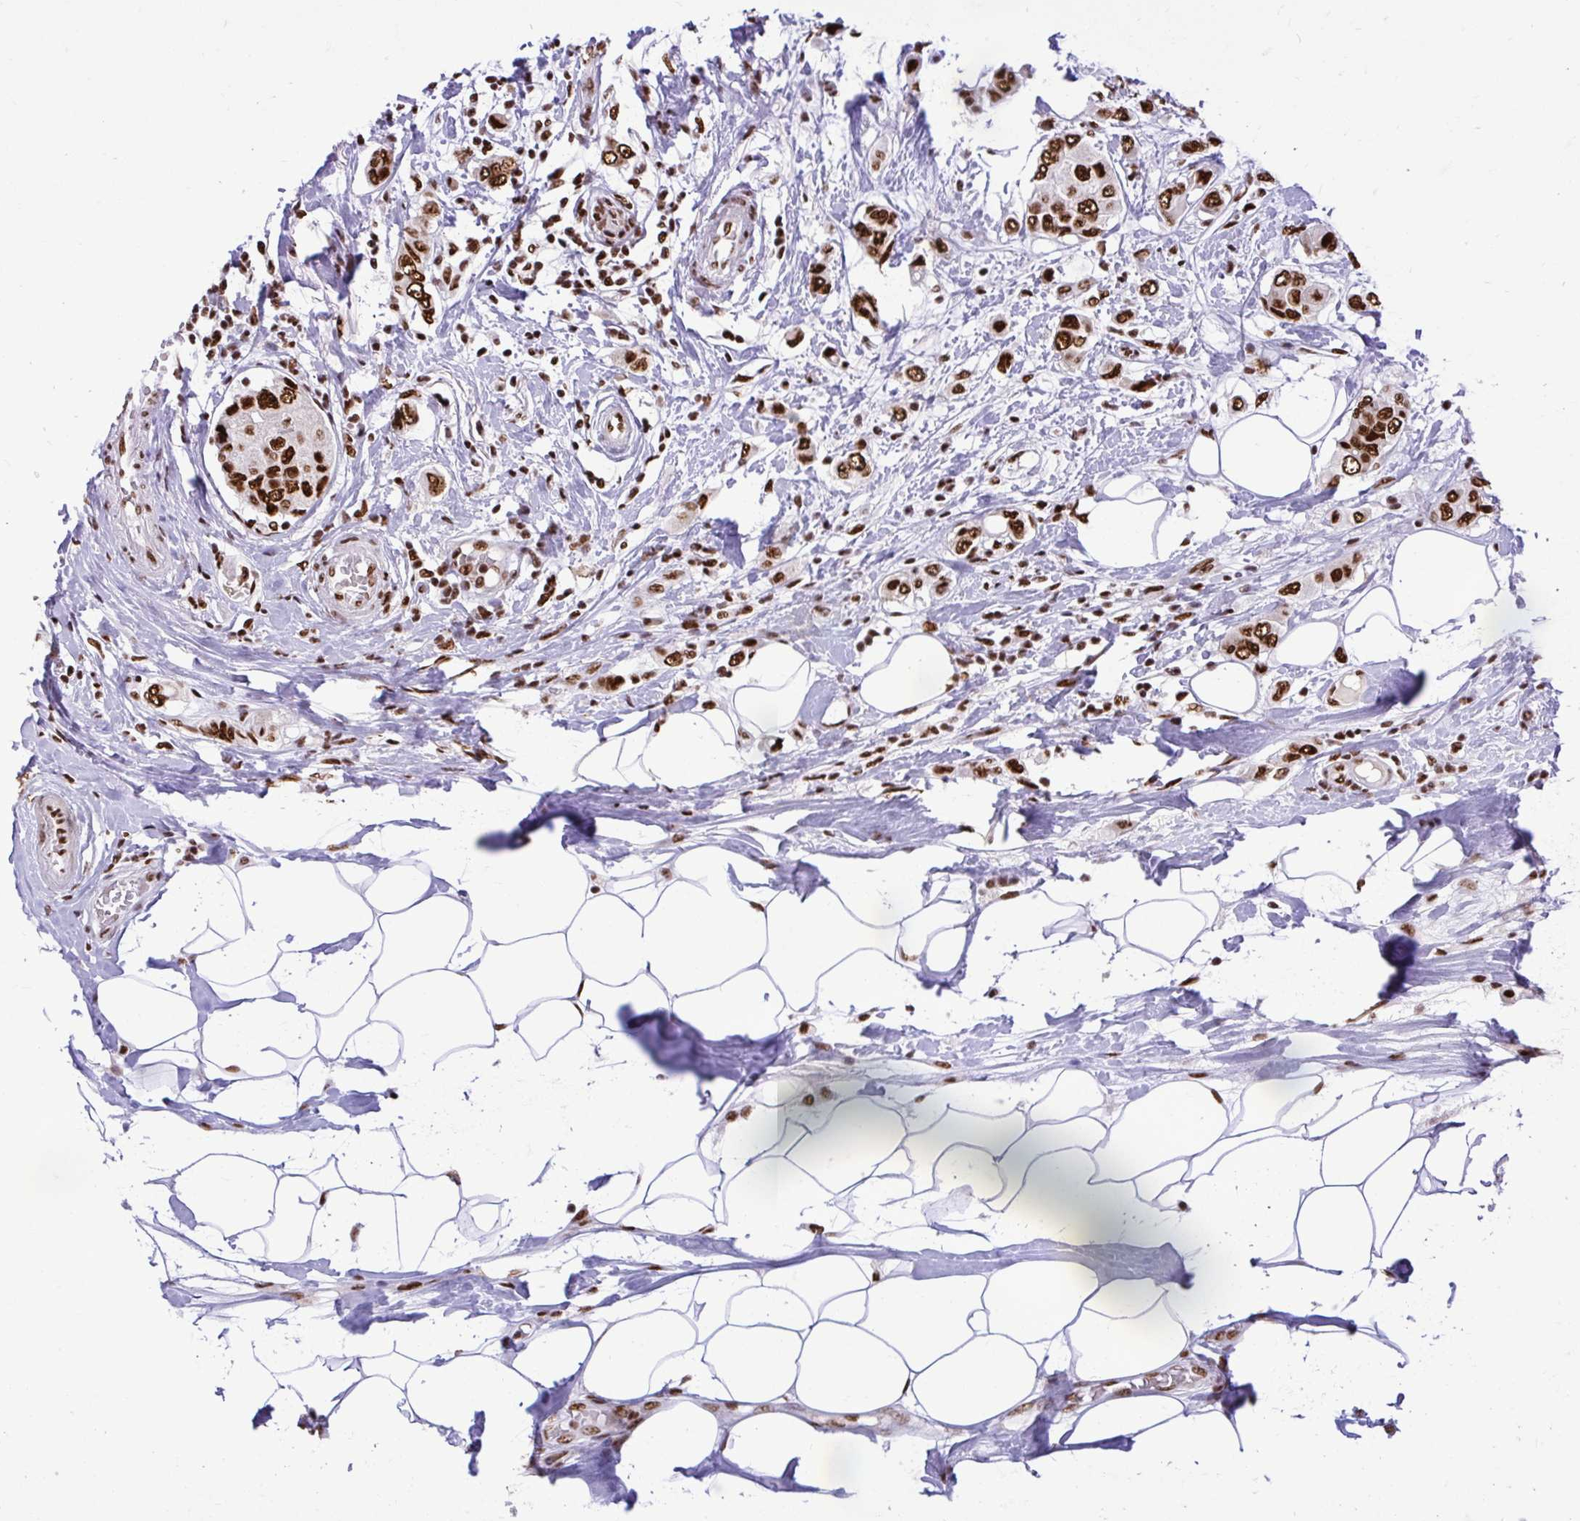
{"staining": {"intensity": "strong", "quantity": ">75%", "location": "nuclear"}, "tissue": "breast cancer", "cell_type": "Tumor cells", "image_type": "cancer", "snomed": [{"axis": "morphology", "description": "Lobular carcinoma"}, {"axis": "topography", "description": "Breast"}], "caption": "Protein positivity by IHC demonstrates strong nuclear staining in about >75% of tumor cells in breast cancer (lobular carcinoma).", "gene": "PRPF19", "patient": {"sex": "female", "age": 51}}